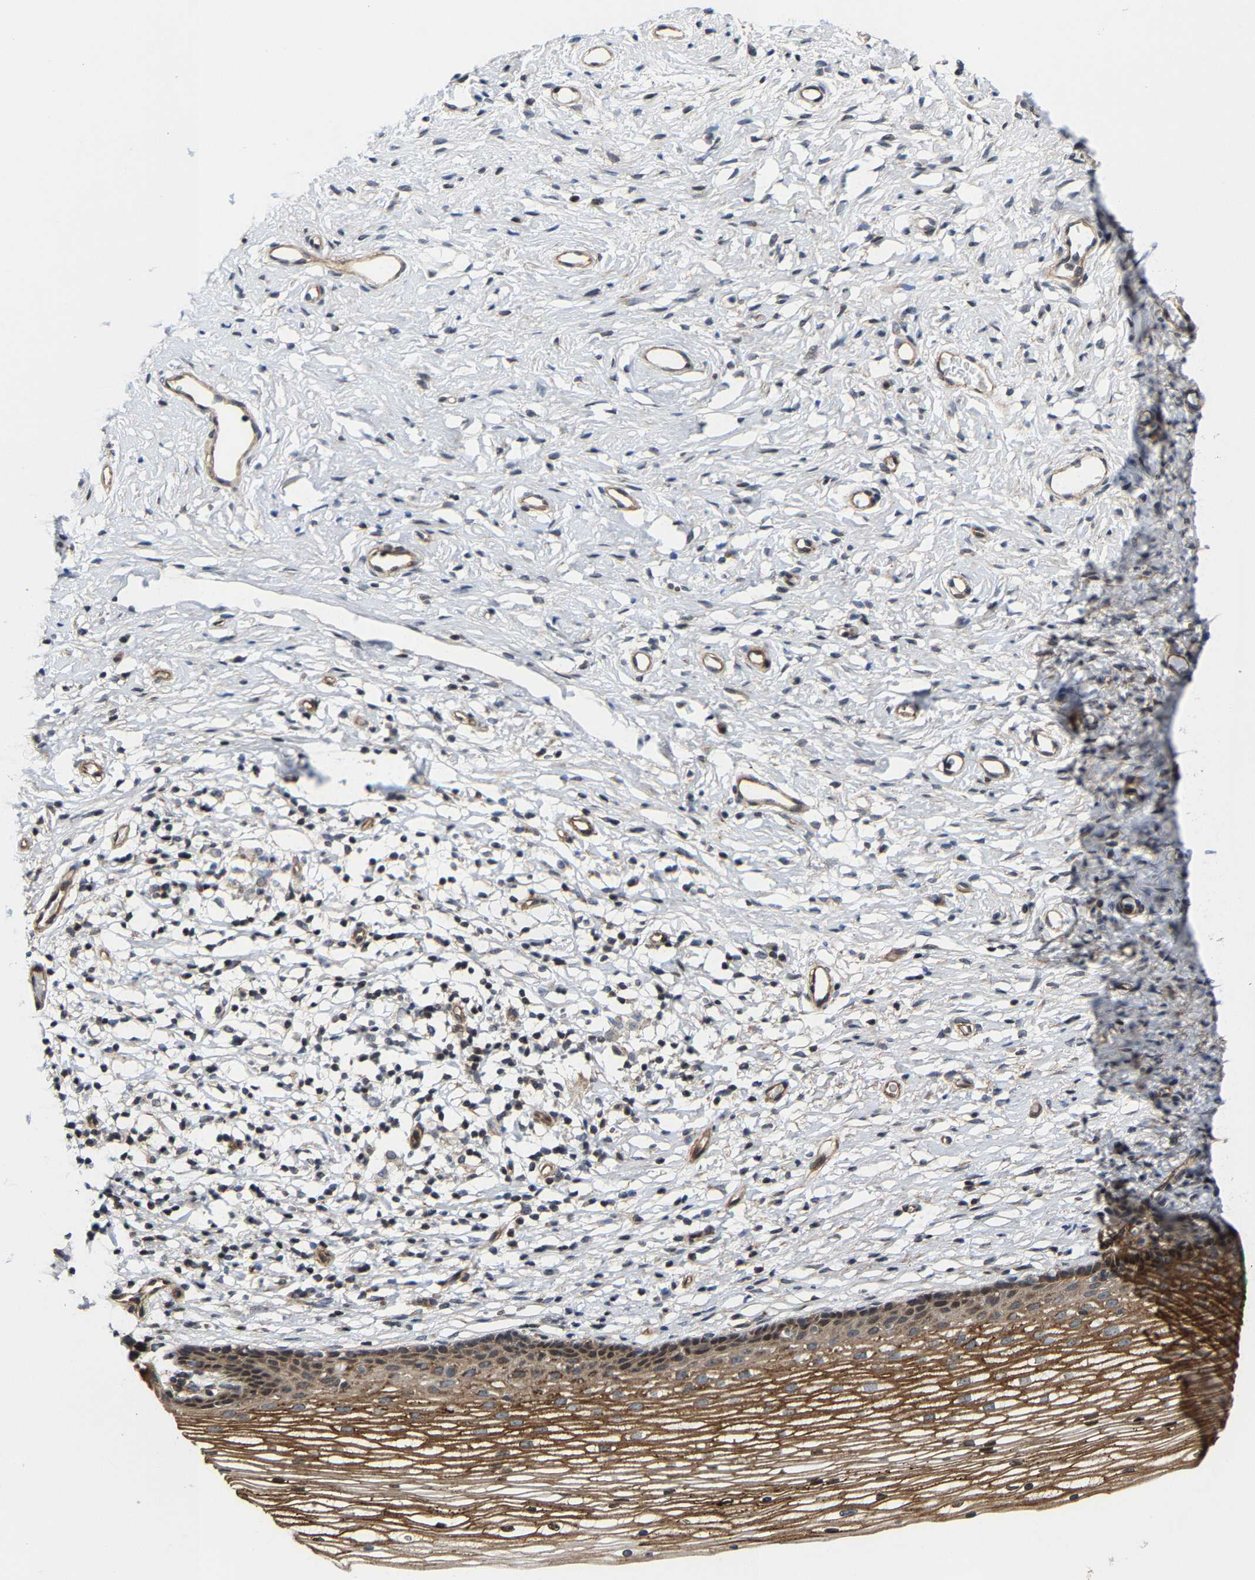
{"staining": {"intensity": "weak", "quantity": "<25%", "location": "cytoplasmic/membranous"}, "tissue": "cervix", "cell_type": "Glandular cells", "image_type": "normal", "snomed": [{"axis": "morphology", "description": "Normal tissue, NOS"}, {"axis": "topography", "description": "Cervix"}], "caption": "Glandular cells show no significant protein positivity in normal cervix. (Stains: DAB (3,3'-diaminobenzidine) IHC with hematoxylin counter stain, Microscopy: brightfield microscopy at high magnification).", "gene": "TGFB1I1", "patient": {"sex": "female", "age": 77}}